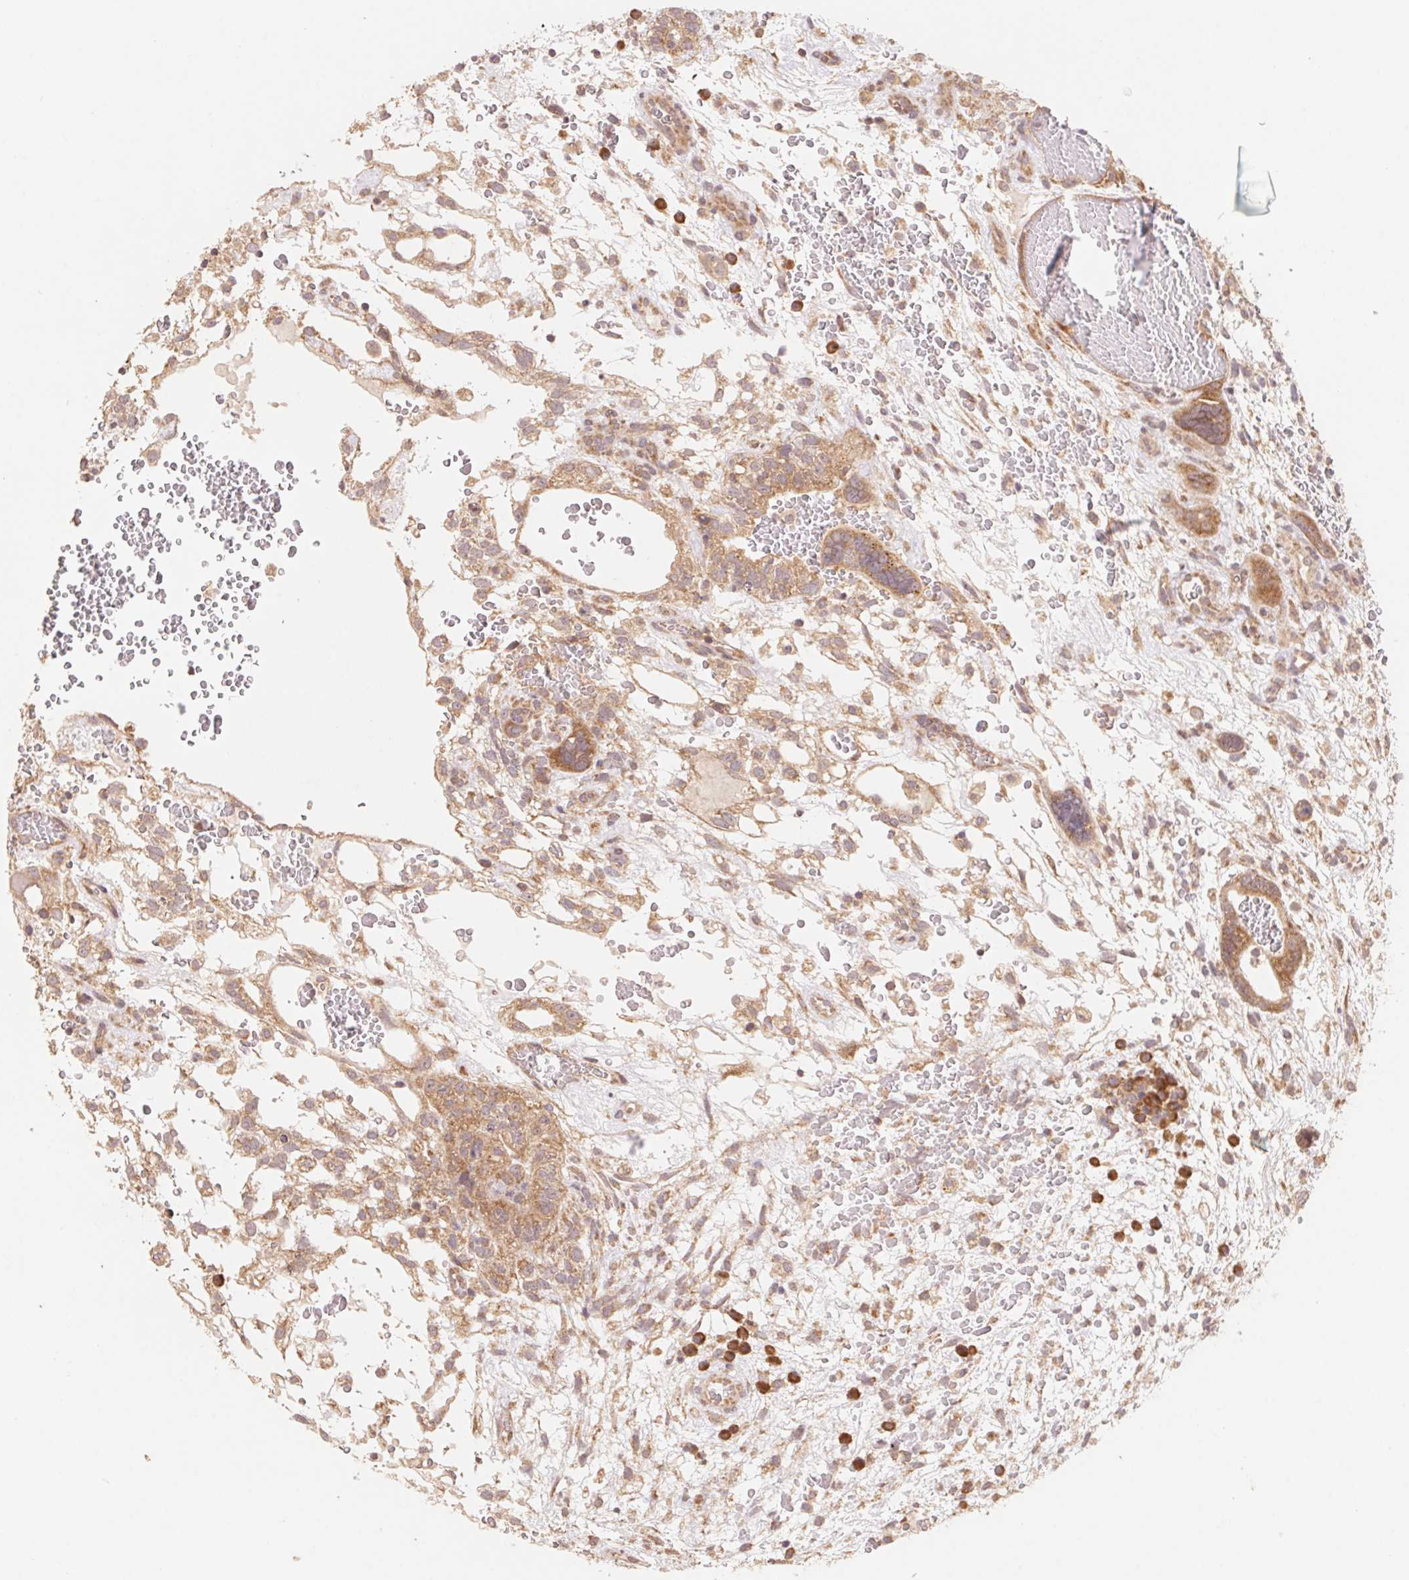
{"staining": {"intensity": "moderate", "quantity": ">75%", "location": "cytoplasmic/membranous"}, "tissue": "testis cancer", "cell_type": "Tumor cells", "image_type": "cancer", "snomed": [{"axis": "morphology", "description": "Normal tissue, NOS"}, {"axis": "morphology", "description": "Carcinoma, Embryonal, NOS"}, {"axis": "topography", "description": "Testis"}], "caption": "Testis cancer (embryonal carcinoma) stained with a brown dye reveals moderate cytoplasmic/membranous positive staining in approximately >75% of tumor cells.", "gene": "RPL27A", "patient": {"sex": "male", "age": 32}}